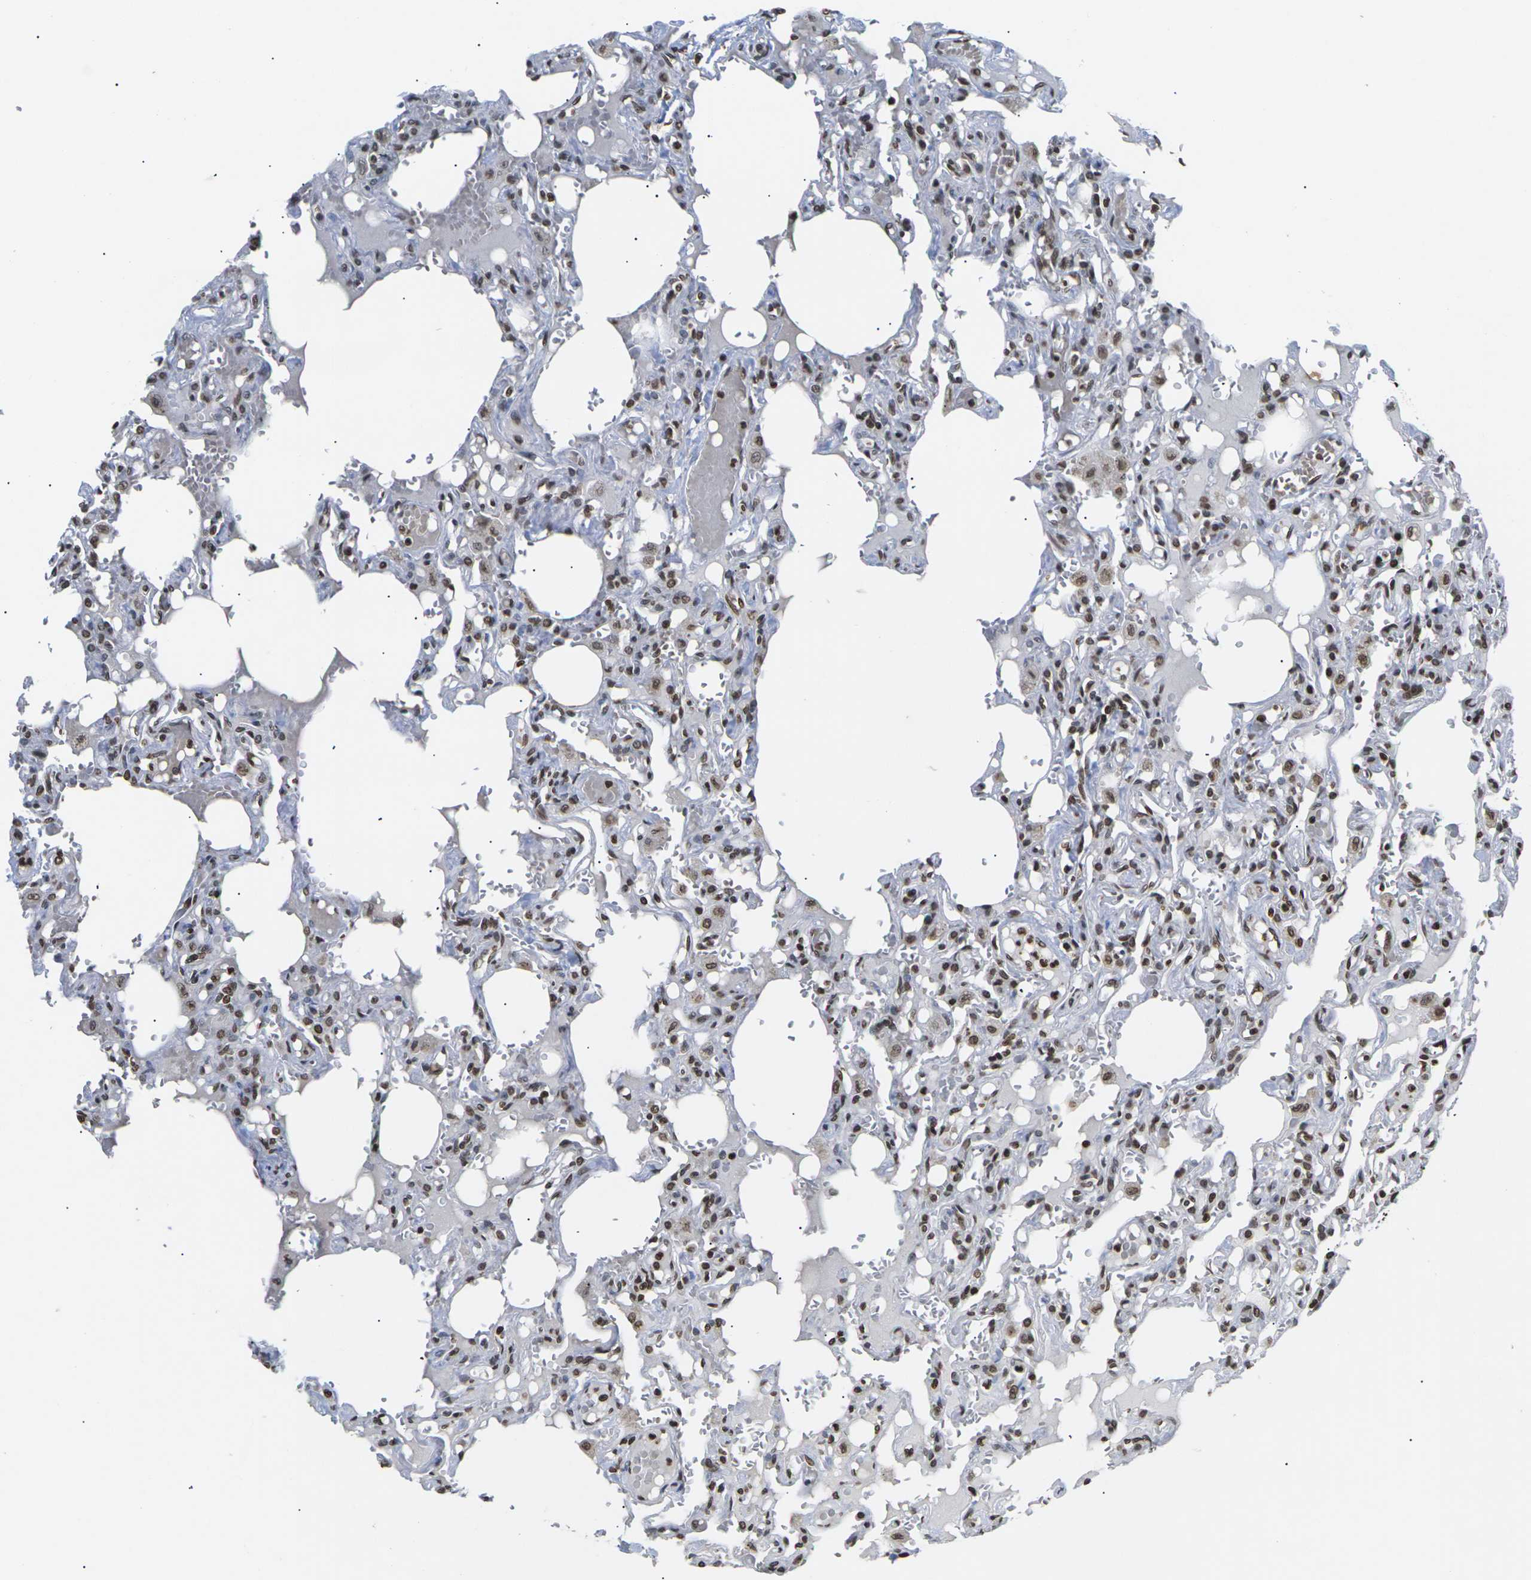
{"staining": {"intensity": "strong", "quantity": ">75%", "location": "nuclear"}, "tissue": "lung", "cell_type": "Alveolar cells", "image_type": "normal", "snomed": [{"axis": "morphology", "description": "Normal tissue, NOS"}, {"axis": "topography", "description": "Lung"}], "caption": "This micrograph exhibits immunohistochemistry staining of normal lung, with high strong nuclear positivity in about >75% of alveolar cells.", "gene": "ETV5", "patient": {"sex": "male", "age": 21}}